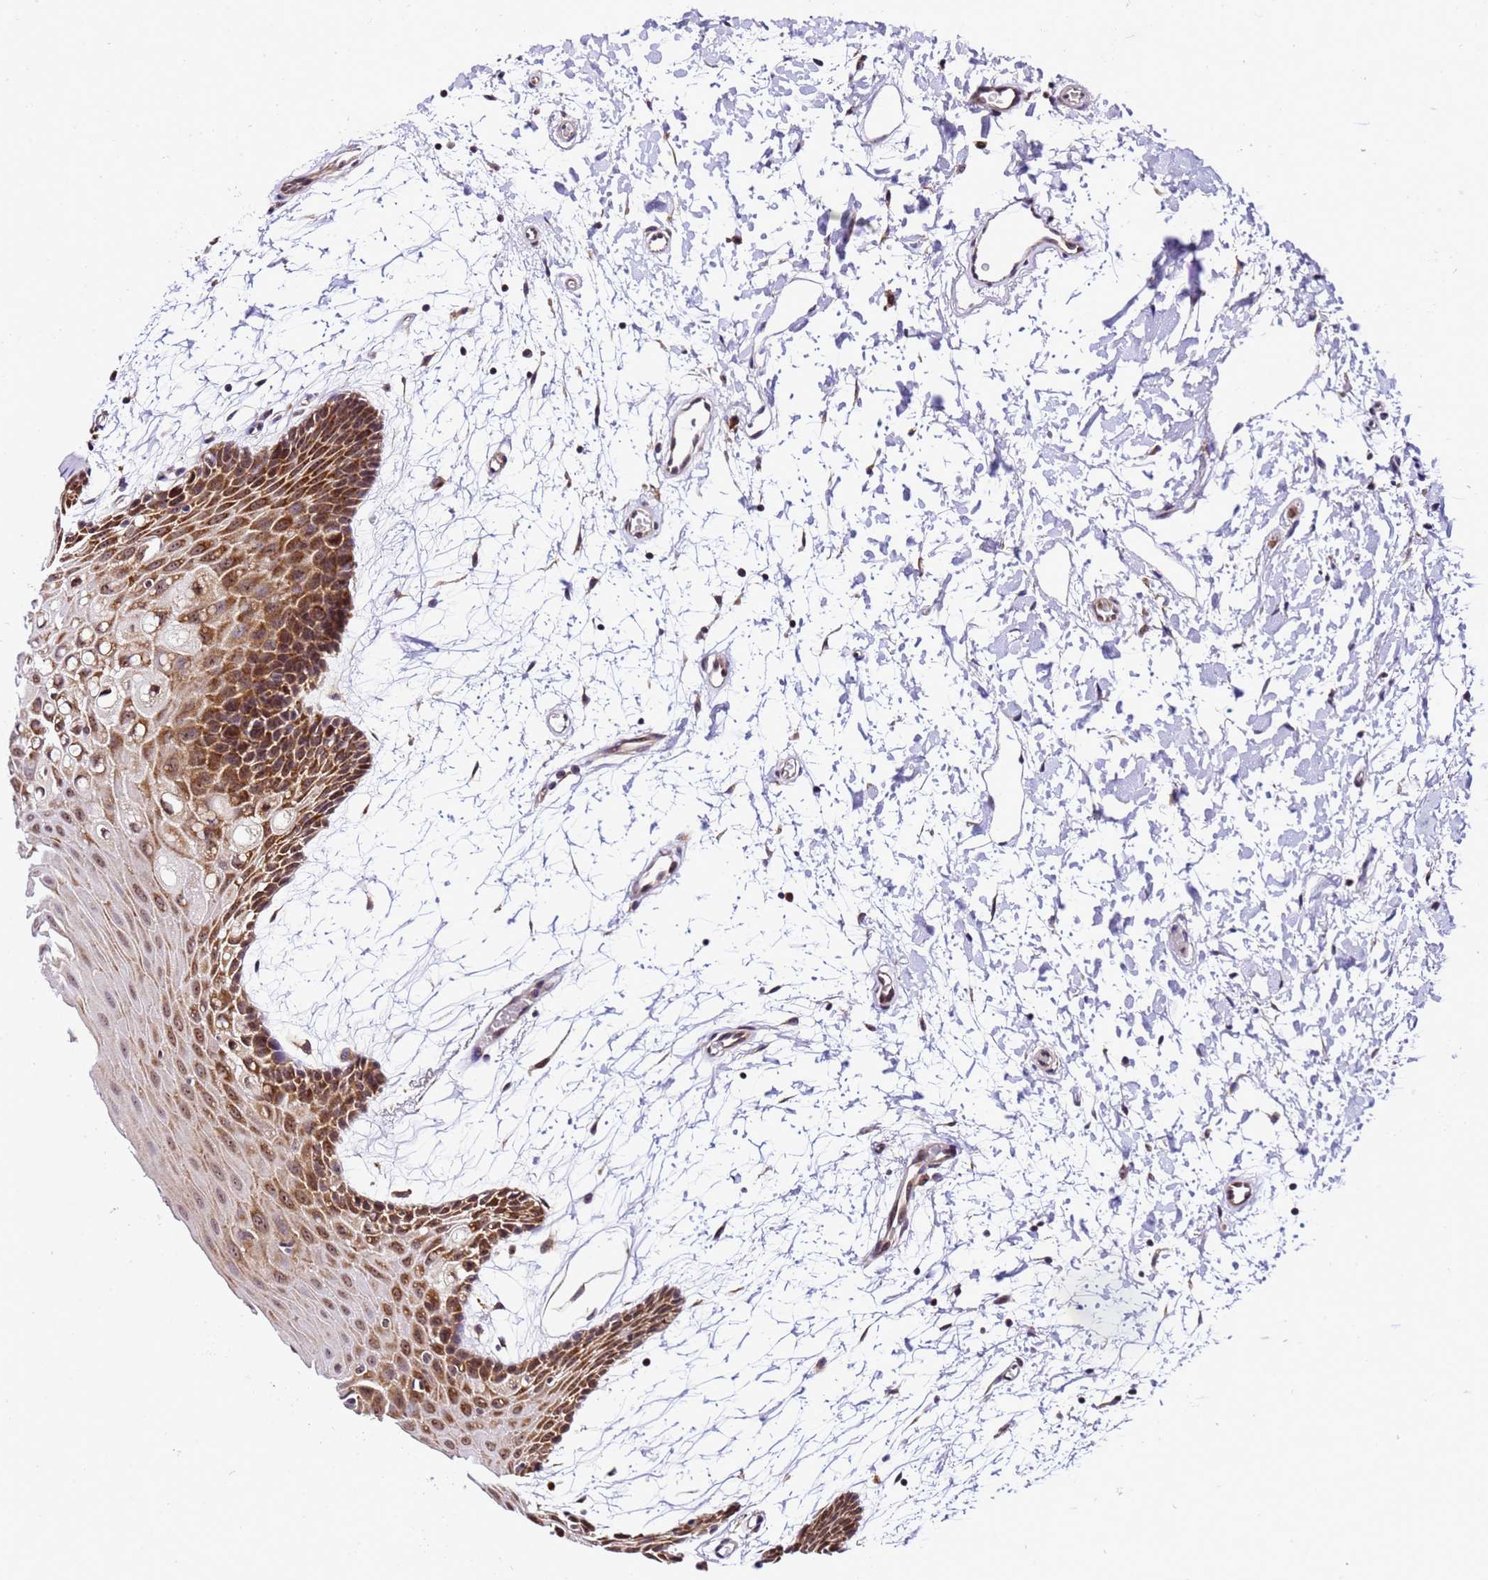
{"staining": {"intensity": "strong", "quantity": ">75%", "location": "cytoplasmic/membranous,nuclear"}, "tissue": "oral mucosa", "cell_type": "Squamous epithelial cells", "image_type": "normal", "snomed": [{"axis": "morphology", "description": "Normal tissue, NOS"}, {"axis": "topography", "description": "Skeletal muscle"}, {"axis": "topography", "description": "Oral tissue"}, {"axis": "topography", "description": "Salivary gland"}, {"axis": "topography", "description": "Peripheral nerve tissue"}], "caption": "High-power microscopy captured an immunohistochemistry micrograph of normal oral mucosa, revealing strong cytoplasmic/membranous,nuclear staining in about >75% of squamous epithelial cells.", "gene": "SLX4IP", "patient": {"sex": "male", "age": 54}}